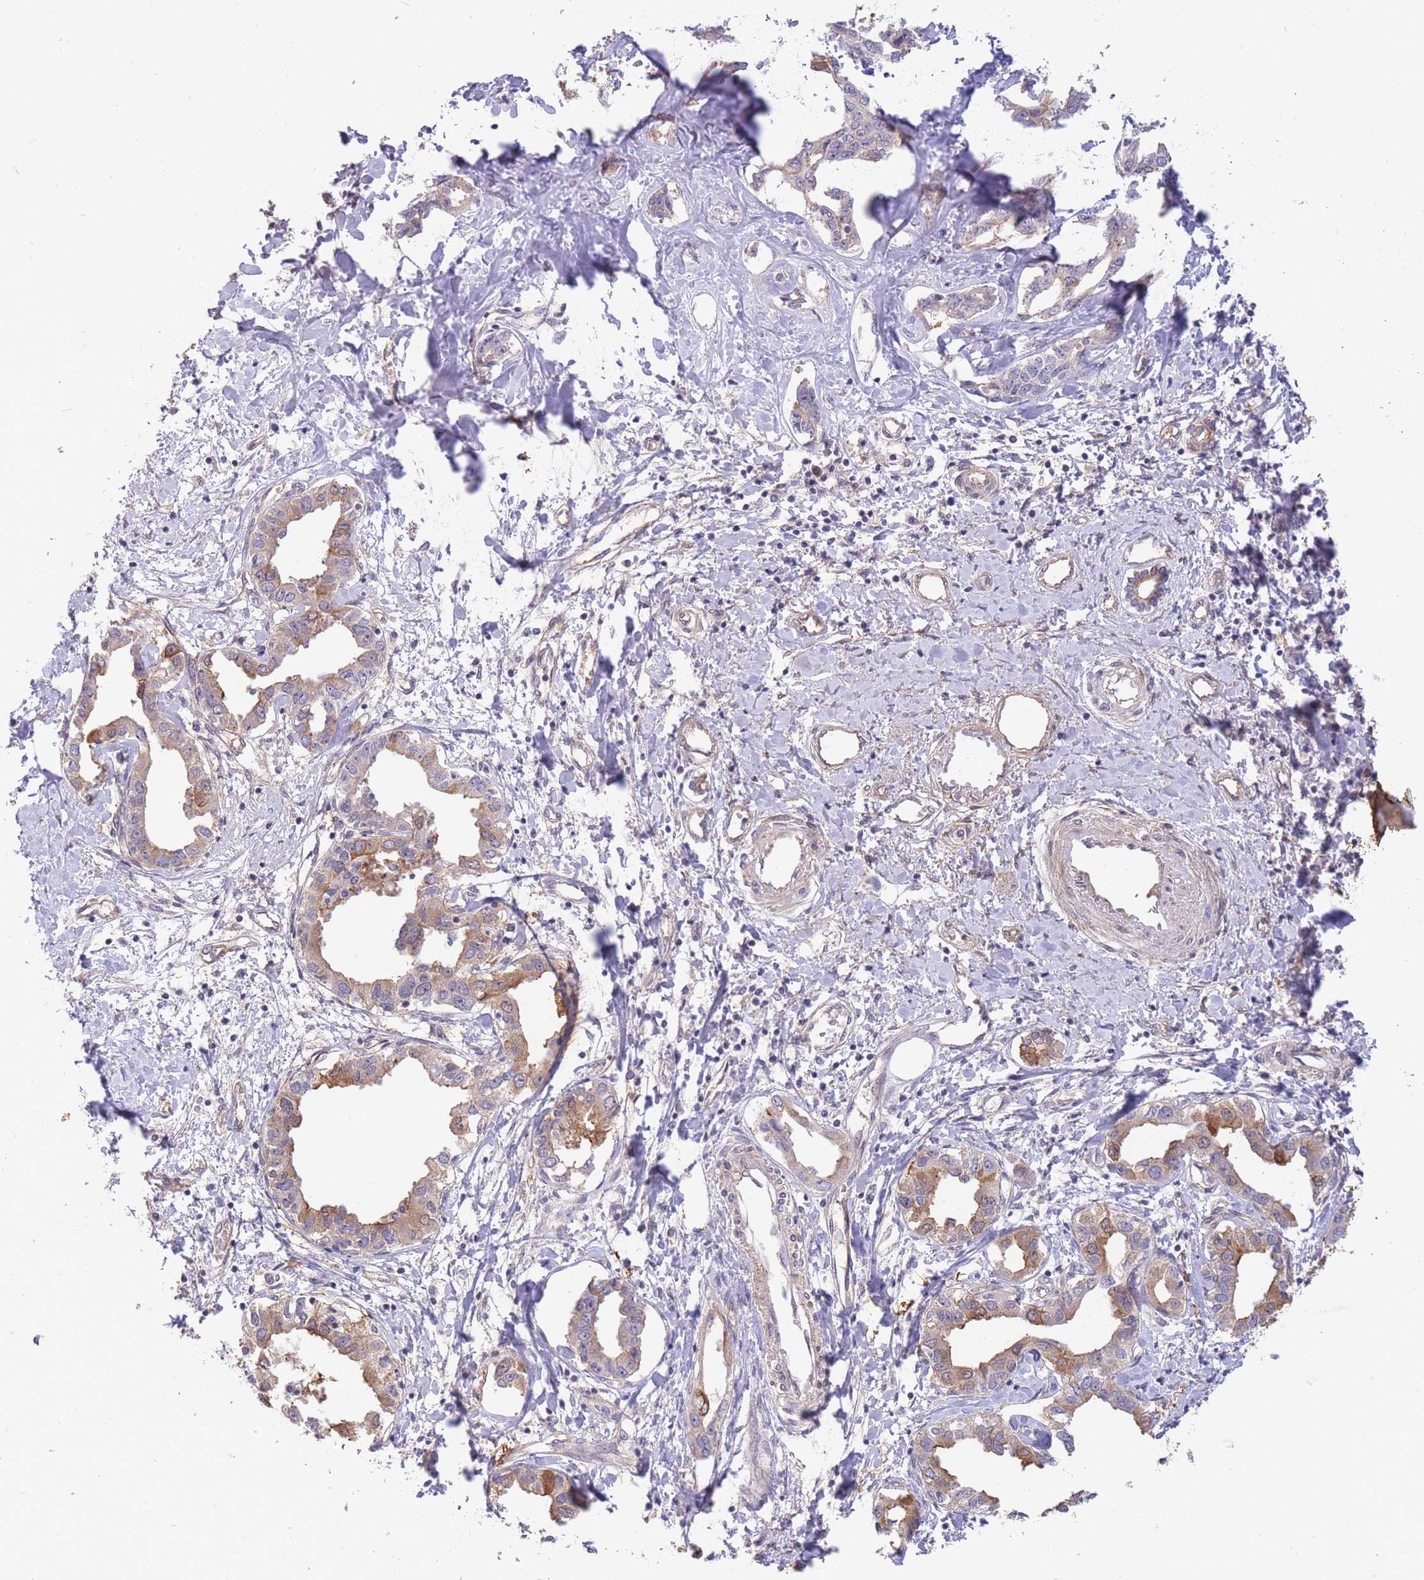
{"staining": {"intensity": "moderate", "quantity": "<25%", "location": "cytoplasmic/membranous"}, "tissue": "liver cancer", "cell_type": "Tumor cells", "image_type": "cancer", "snomed": [{"axis": "morphology", "description": "Cholangiocarcinoma"}, {"axis": "topography", "description": "Liver"}], "caption": "Liver cancer (cholangiocarcinoma) tissue reveals moderate cytoplasmic/membranous positivity in about <25% of tumor cells, visualized by immunohistochemistry. The protein is stained brown, and the nuclei are stained in blue (DAB IHC with brightfield microscopy, high magnification).", "gene": "SMC6", "patient": {"sex": "male", "age": 59}}